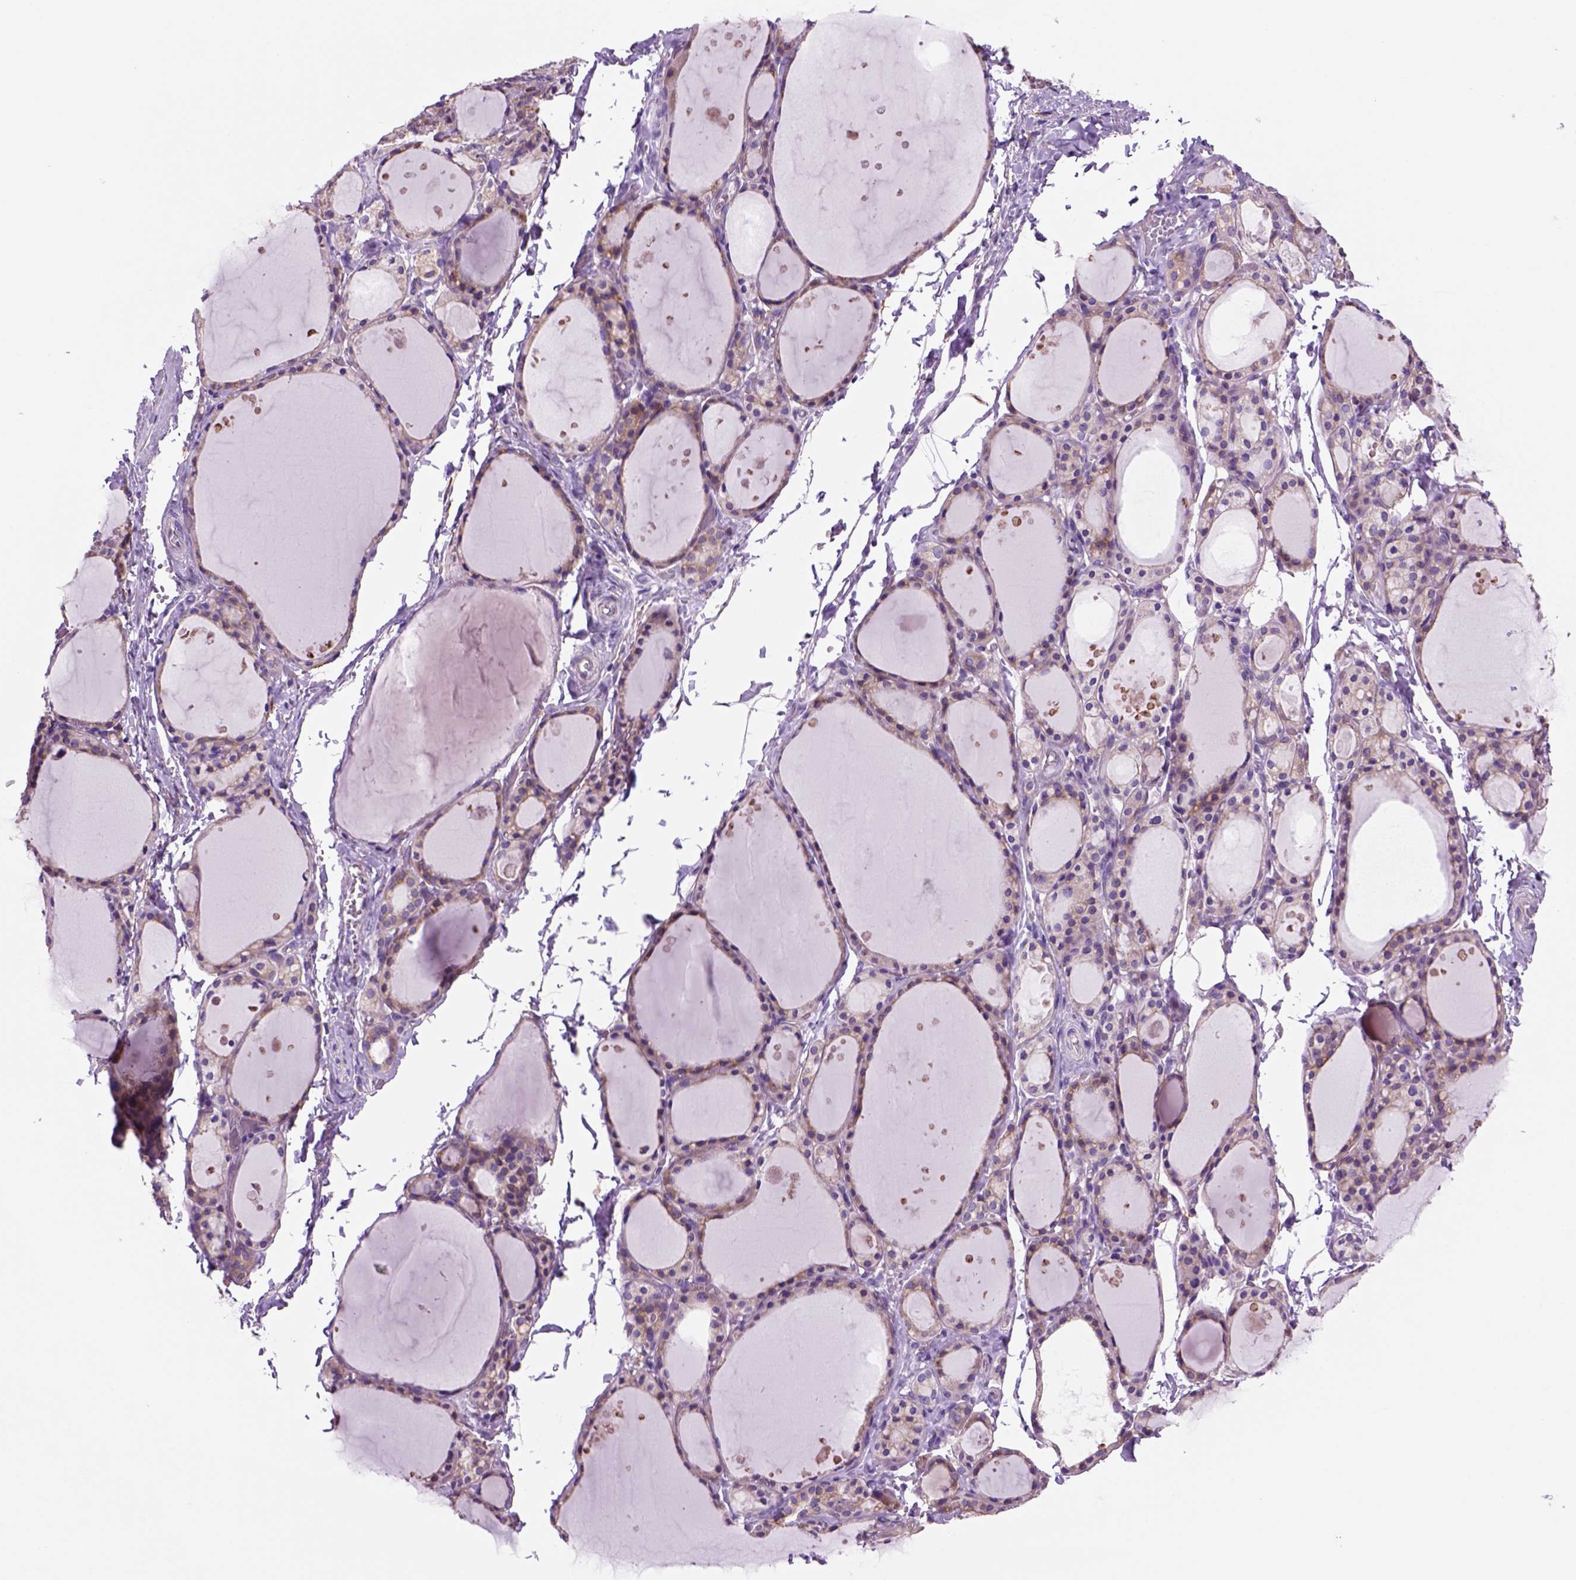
{"staining": {"intensity": "moderate", "quantity": "<25%", "location": "cytoplasmic/membranous"}, "tissue": "thyroid gland", "cell_type": "Glandular cells", "image_type": "normal", "snomed": [{"axis": "morphology", "description": "Normal tissue, NOS"}, {"axis": "topography", "description": "Thyroid gland"}], "caption": "Glandular cells show low levels of moderate cytoplasmic/membranous positivity in approximately <25% of cells in benign human thyroid gland. The protein of interest is shown in brown color, while the nuclei are stained blue.", "gene": "PIAS3", "patient": {"sex": "male", "age": 68}}